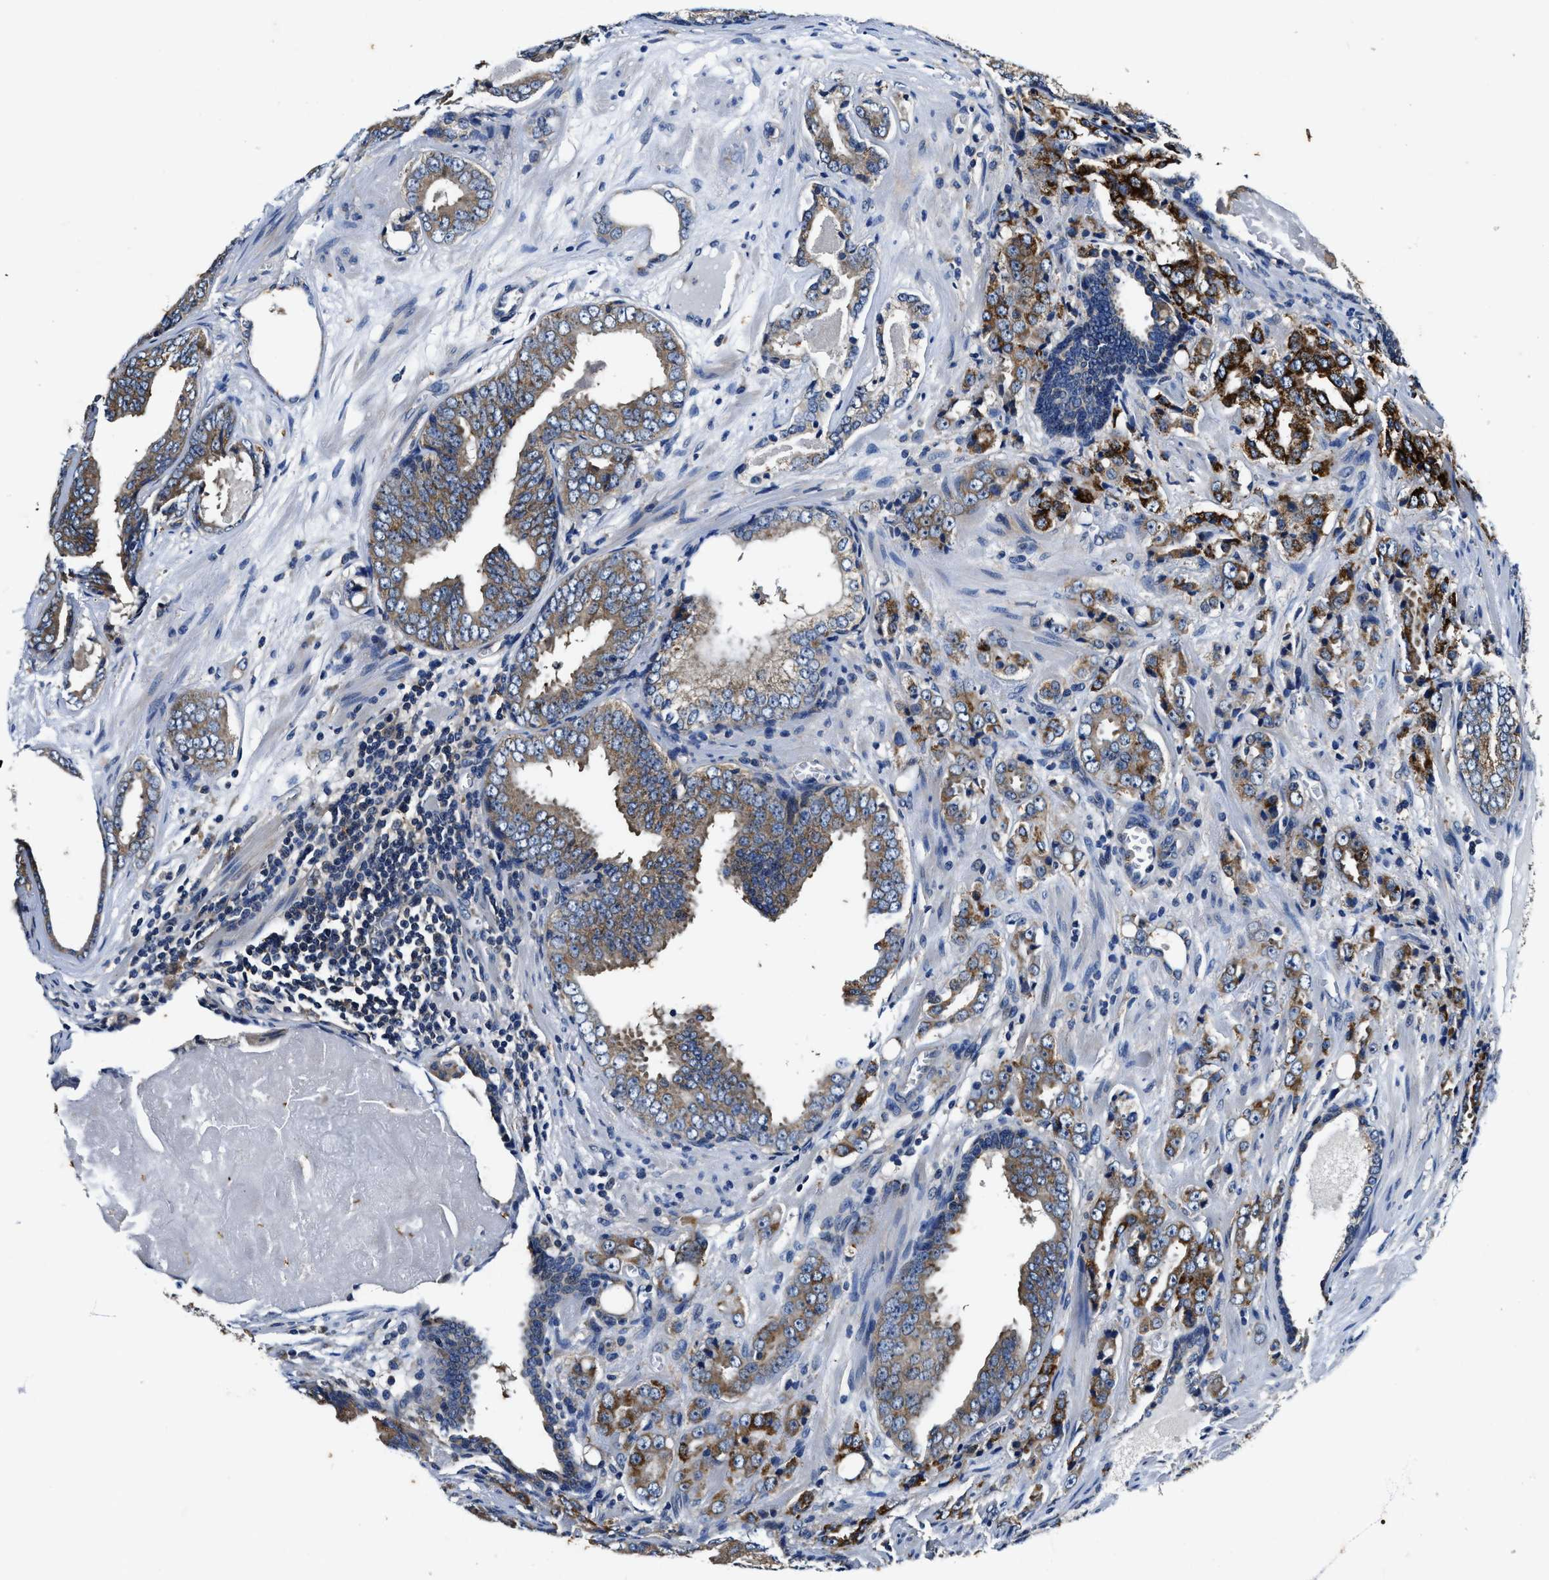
{"staining": {"intensity": "moderate", "quantity": ">75%", "location": "cytoplasmic/membranous"}, "tissue": "prostate cancer", "cell_type": "Tumor cells", "image_type": "cancer", "snomed": [{"axis": "morphology", "description": "Adenocarcinoma, Medium grade"}, {"axis": "topography", "description": "Prostate"}], "caption": "This image shows immunohistochemistry staining of prostate medium-grade adenocarcinoma, with medium moderate cytoplasmic/membranous positivity in approximately >75% of tumor cells.", "gene": "PI4KB", "patient": {"sex": "male", "age": 79}}